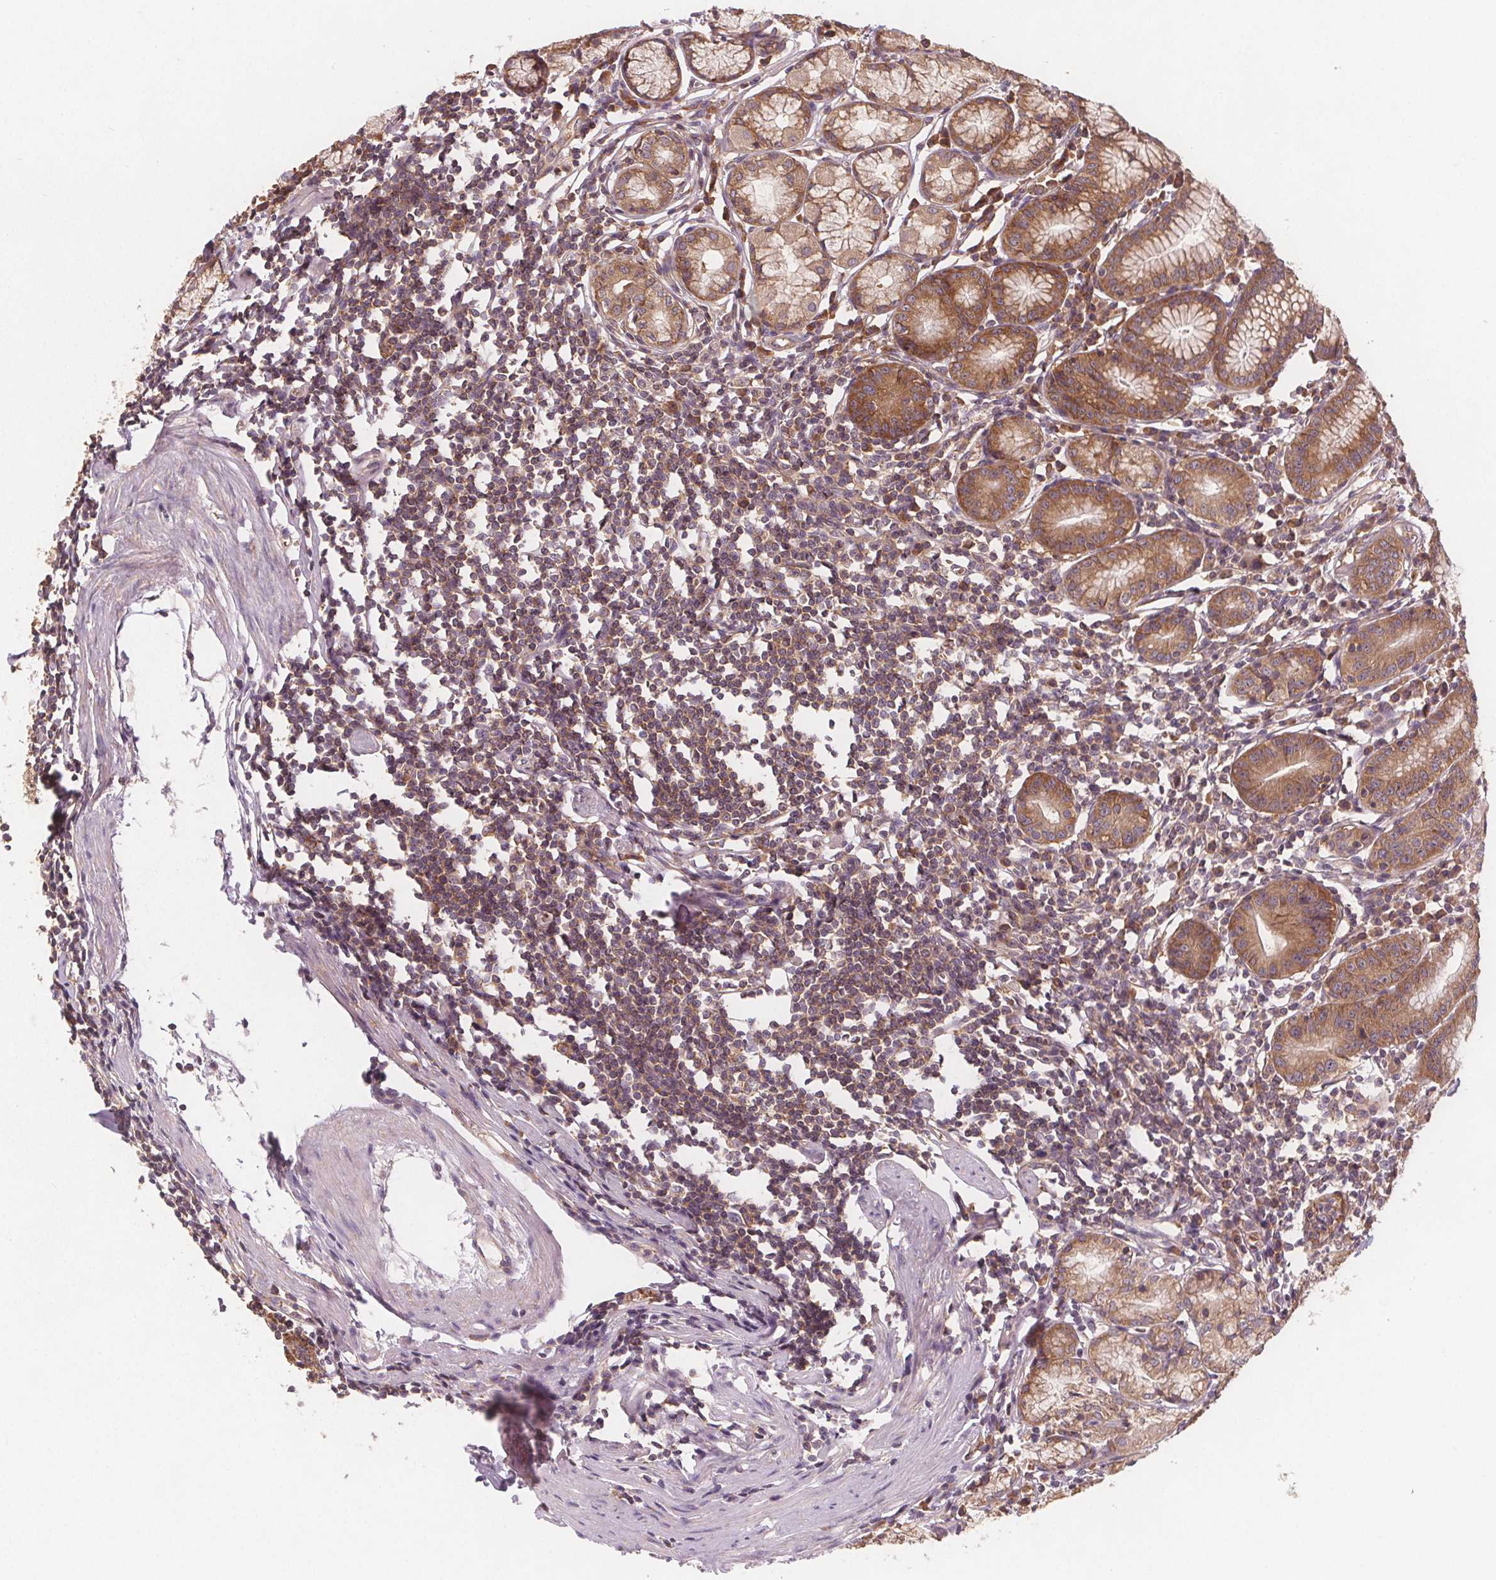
{"staining": {"intensity": "moderate", "quantity": ">75%", "location": "cytoplasmic/membranous"}, "tissue": "stomach", "cell_type": "Glandular cells", "image_type": "normal", "snomed": [{"axis": "morphology", "description": "Normal tissue, NOS"}, {"axis": "topography", "description": "Stomach"}], "caption": "Moderate cytoplasmic/membranous expression for a protein is appreciated in approximately >75% of glandular cells of normal stomach using IHC.", "gene": "EIF3D", "patient": {"sex": "male", "age": 55}}